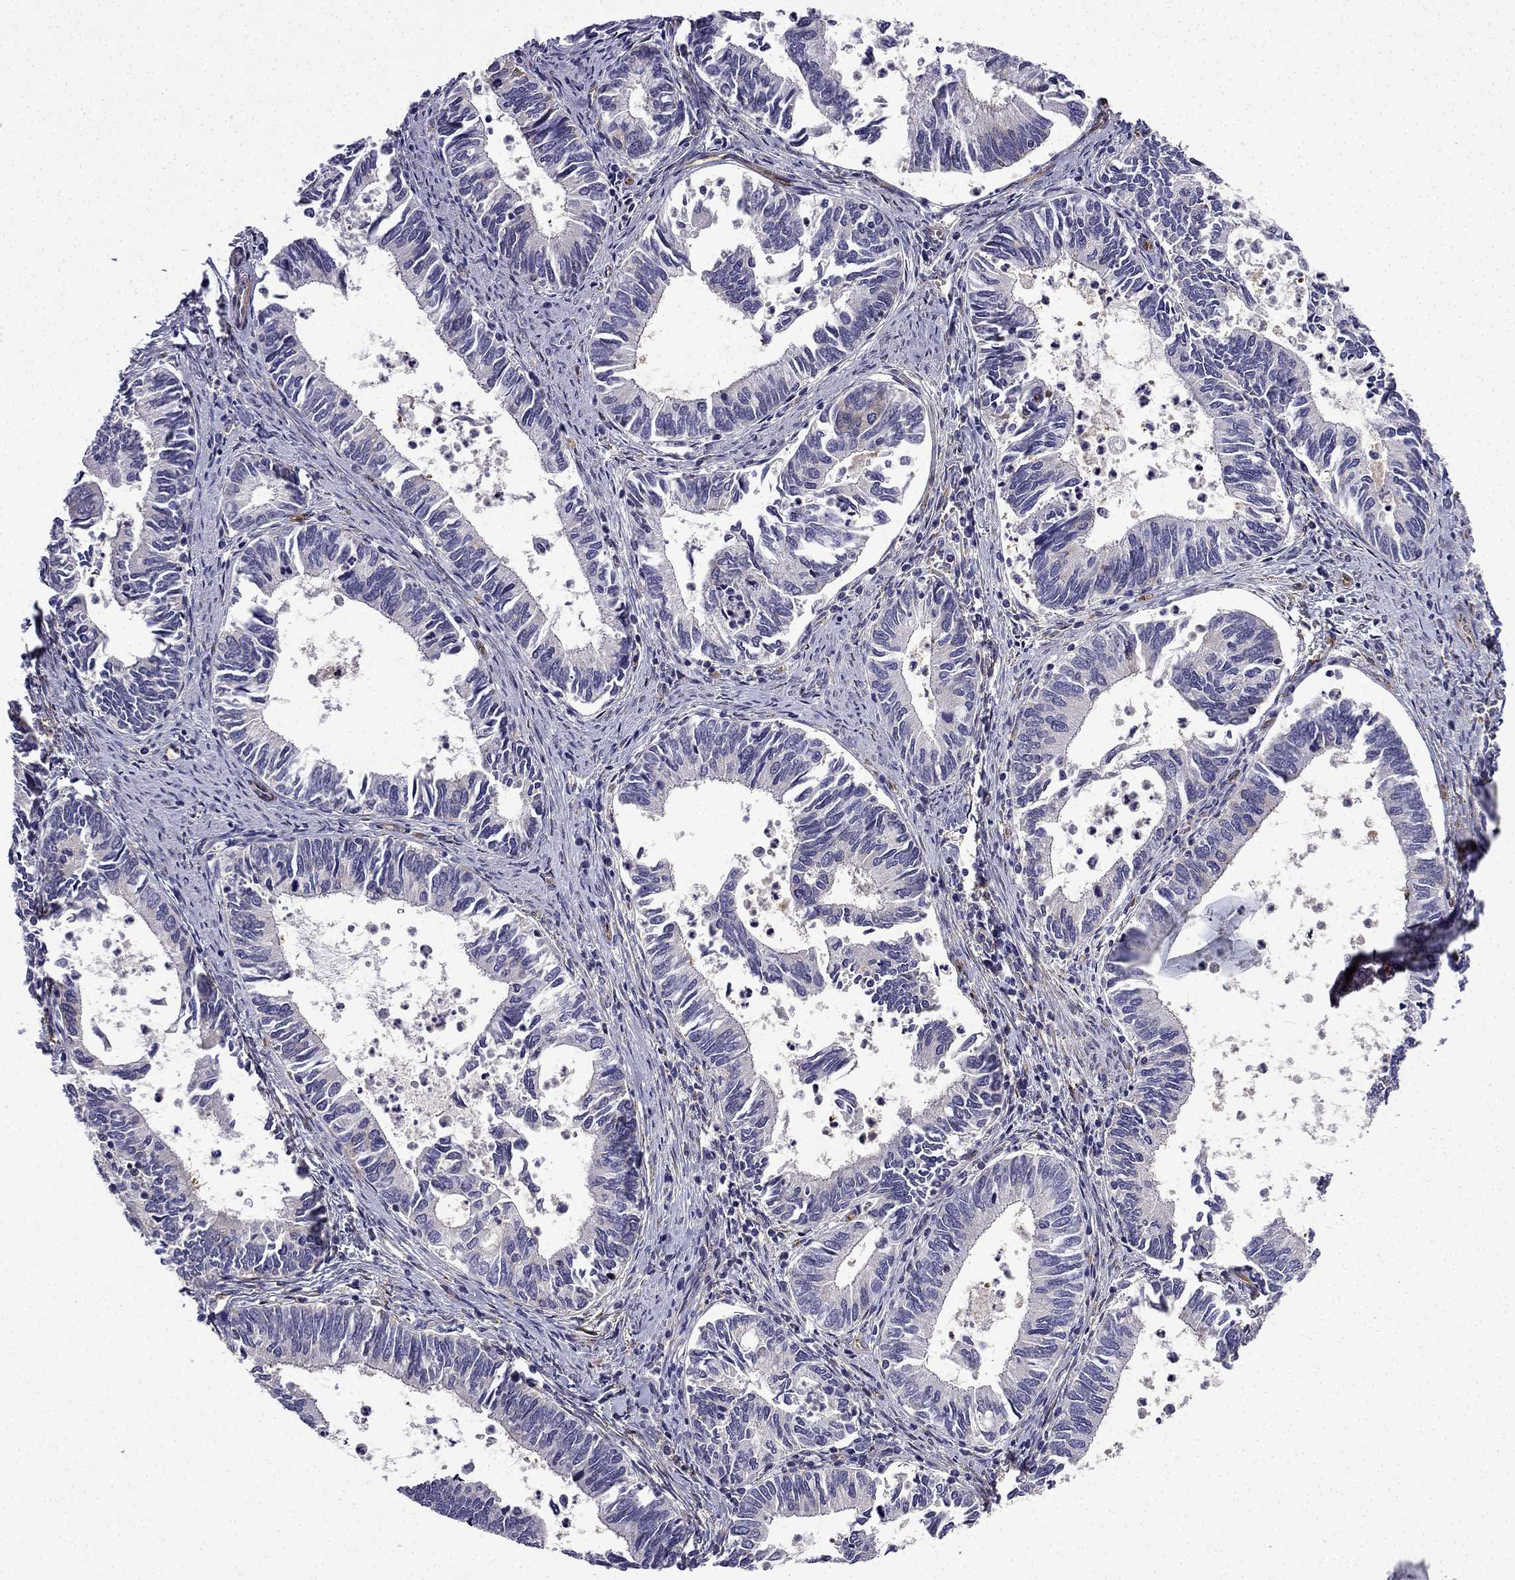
{"staining": {"intensity": "negative", "quantity": "none", "location": "none"}, "tissue": "cervical cancer", "cell_type": "Tumor cells", "image_type": "cancer", "snomed": [{"axis": "morphology", "description": "Adenocarcinoma, NOS"}, {"axis": "topography", "description": "Cervix"}], "caption": "High power microscopy micrograph of an immunohistochemistry histopathology image of cervical cancer (adenocarcinoma), revealing no significant expression in tumor cells. The staining was performed using DAB (3,3'-diaminobenzidine) to visualize the protein expression in brown, while the nuclei were stained in blue with hematoxylin (Magnification: 20x).", "gene": "MAP4", "patient": {"sex": "female", "age": 42}}